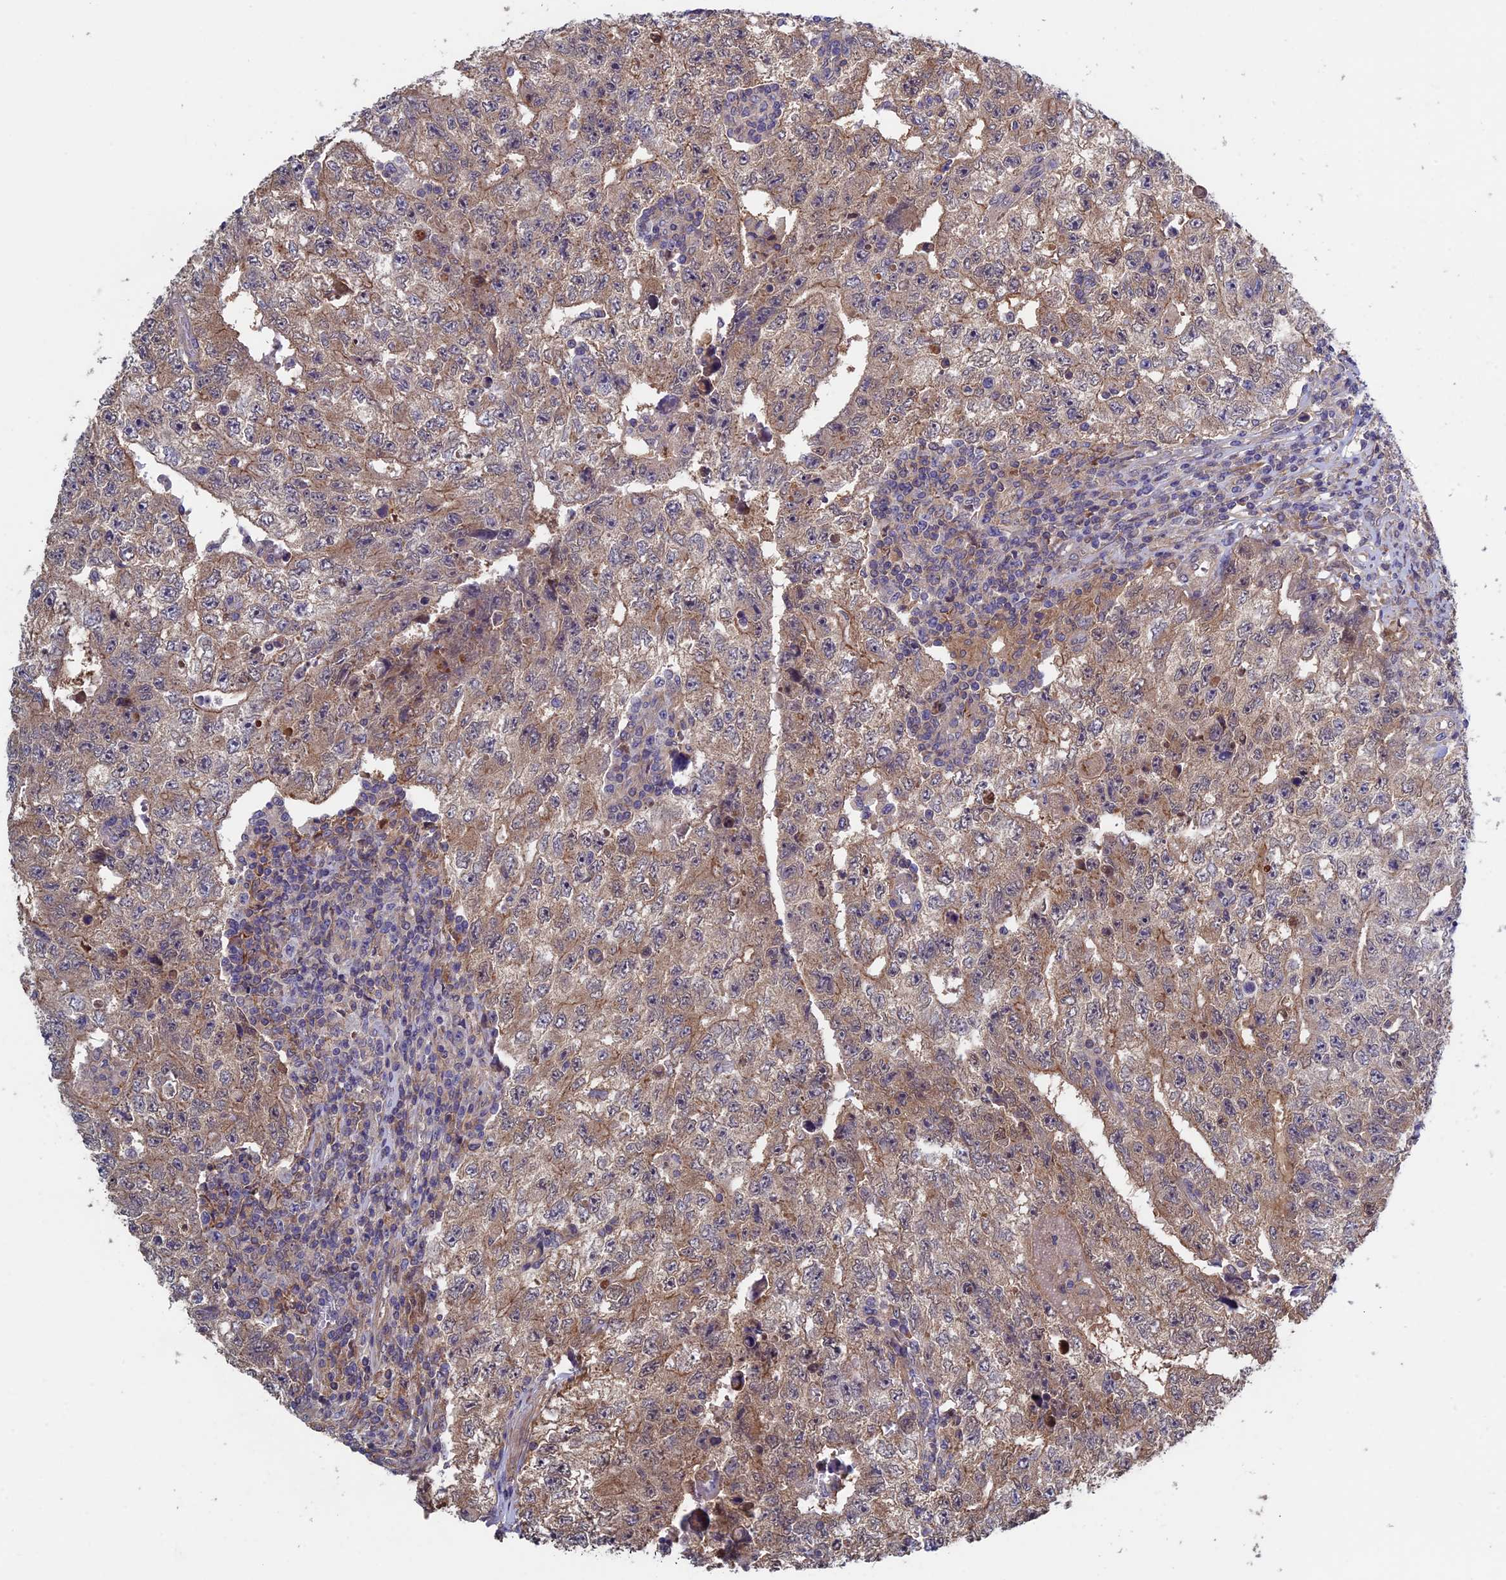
{"staining": {"intensity": "moderate", "quantity": "<25%", "location": "cytoplasmic/membranous"}, "tissue": "testis cancer", "cell_type": "Tumor cells", "image_type": "cancer", "snomed": [{"axis": "morphology", "description": "Carcinoma, Embryonal, NOS"}, {"axis": "topography", "description": "Testis"}], "caption": "A photomicrograph of testis cancer (embryonal carcinoma) stained for a protein reveals moderate cytoplasmic/membranous brown staining in tumor cells.", "gene": "LCMT1", "patient": {"sex": "male", "age": 17}}